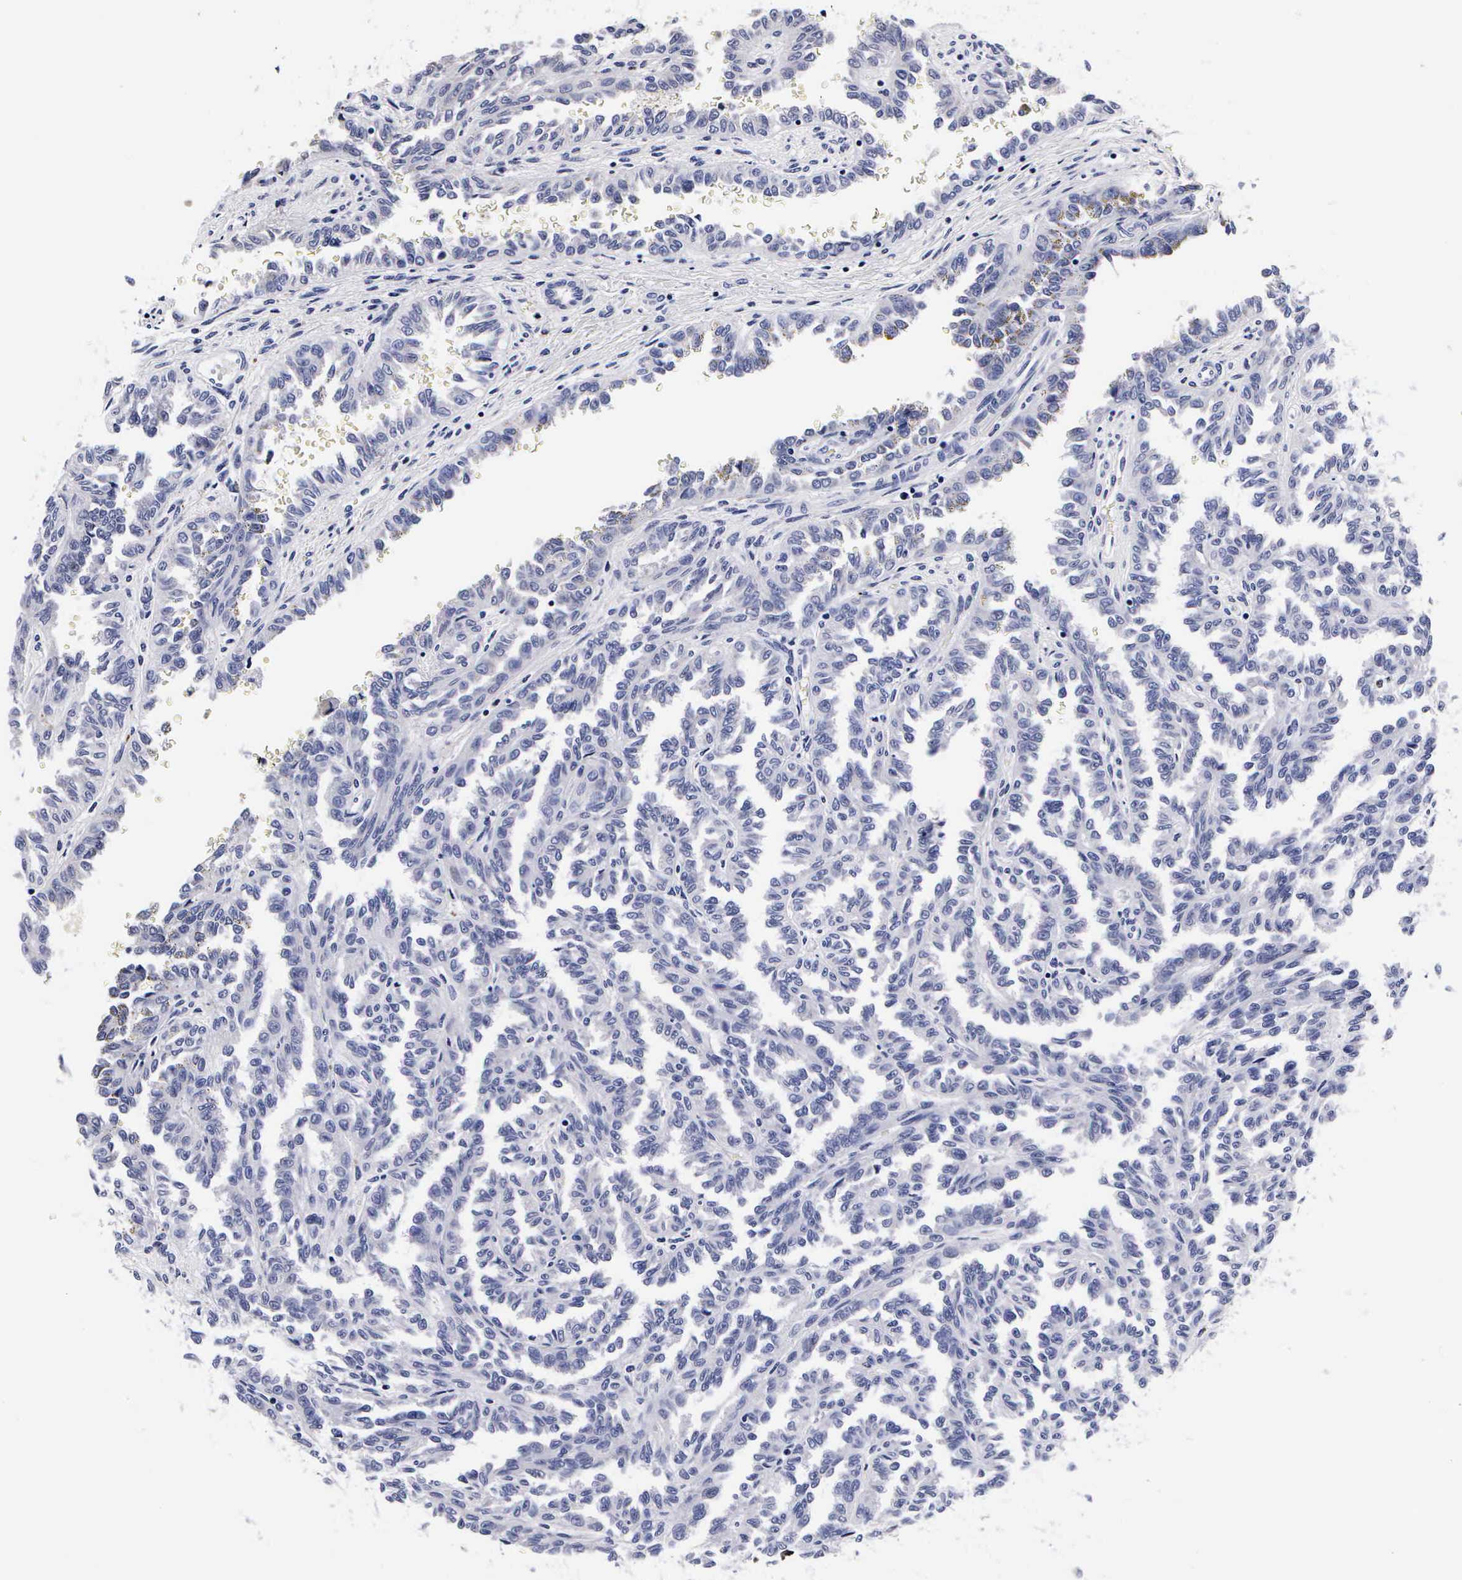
{"staining": {"intensity": "negative", "quantity": "none", "location": "none"}, "tissue": "renal cancer", "cell_type": "Tumor cells", "image_type": "cancer", "snomed": [{"axis": "morphology", "description": "Inflammation, NOS"}, {"axis": "morphology", "description": "Adenocarcinoma, NOS"}, {"axis": "topography", "description": "Kidney"}], "caption": "This is an immunohistochemistry (IHC) image of human renal cancer (adenocarcinoma). There is no positivity in tumor cells.", "gene": "RNASE6", "patient": {"sex": "male", "age": 68}}